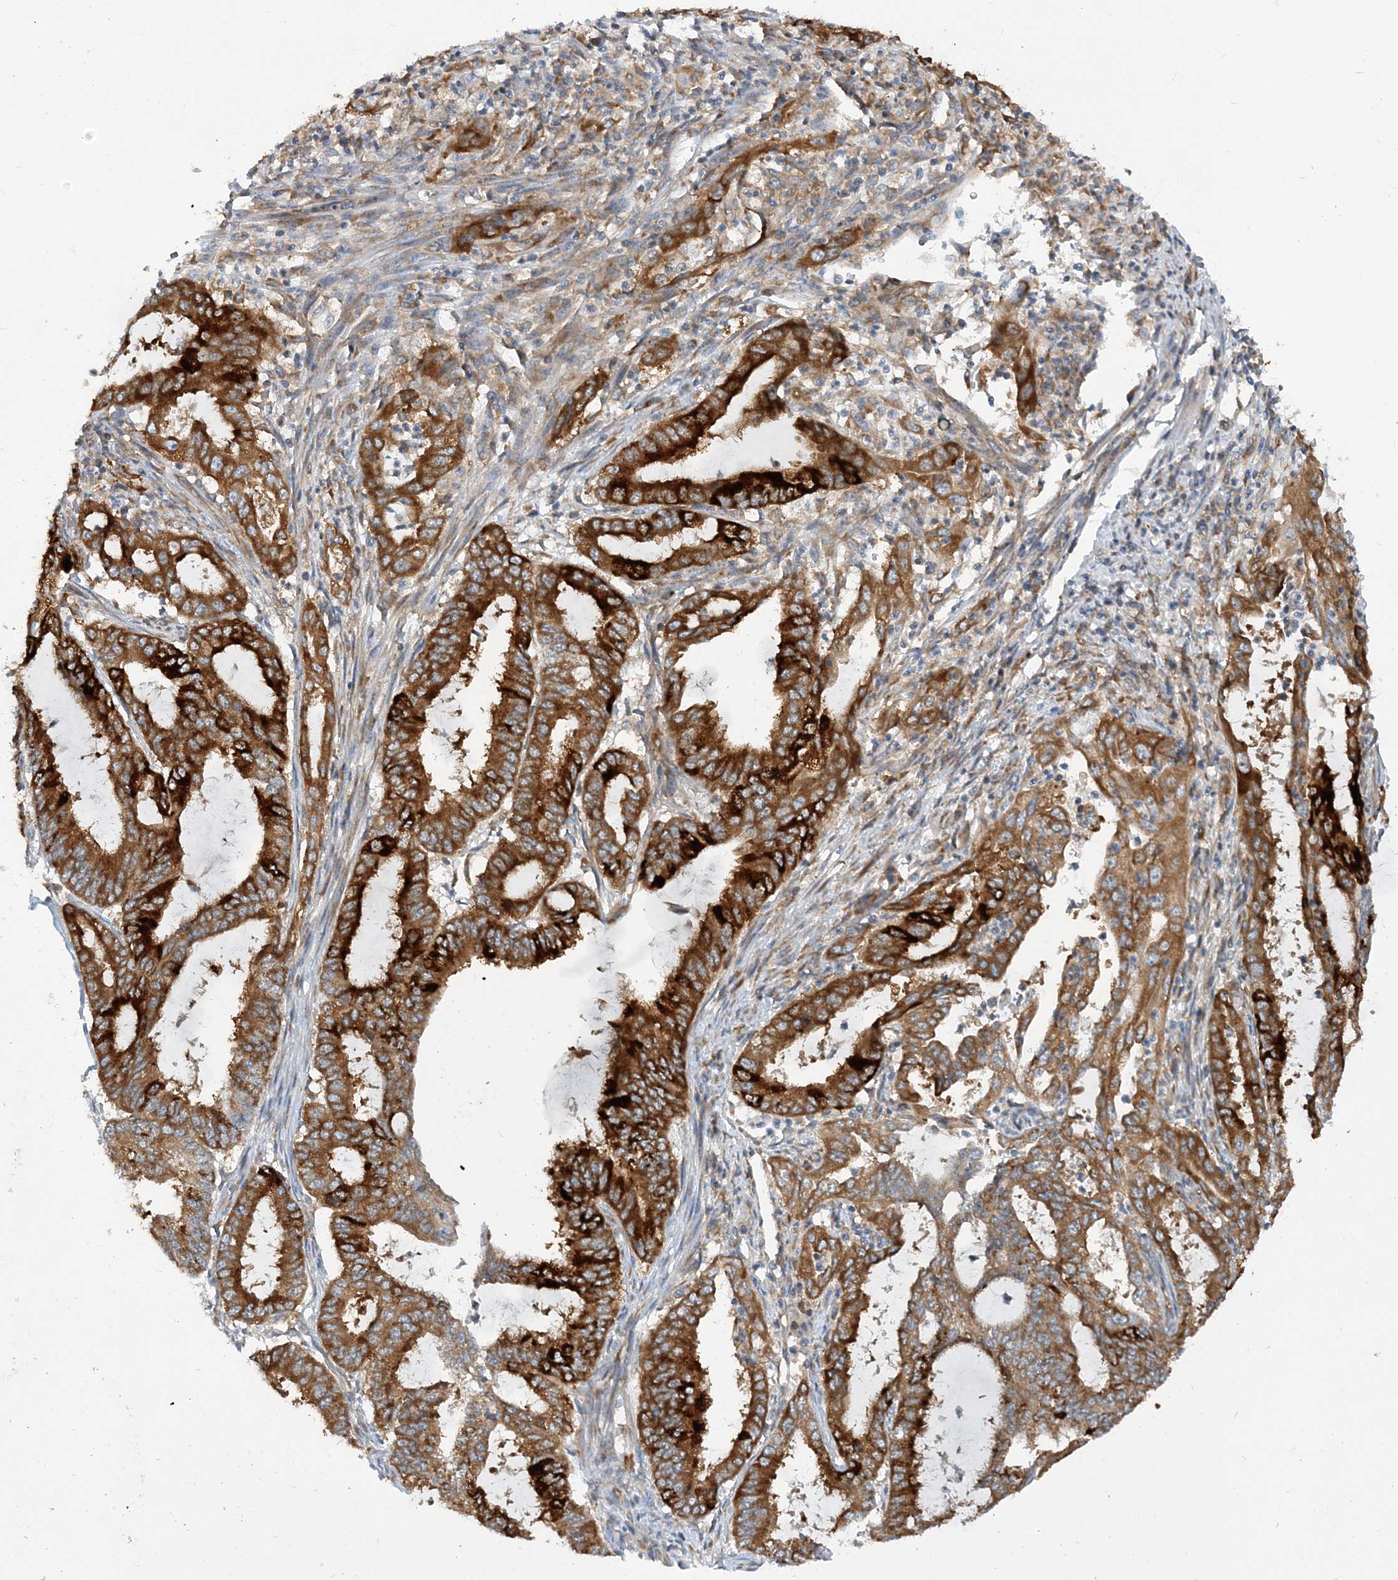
{"staining": {"intensity": "strong", "quantity": ">75%", "location": "cytoplasmic/membranous"}, "tissue": "endometrial cancer", "cell_type": "Tumor cells", "image_type": "cancer", "snomed": [{"axis": "morphology", "description": "Adenocarcinoma, NOS"}, {"axis": "topography", "description": "Endometrium"}], "caption": "About >75% of tumor cells in endometrial cancer display strong cytoplasmic/membranous protein positivity as visualized by brown immunohistochemical staining.", "gene": "LARP4B", "patient": {"sex": "female", "age": 51}}